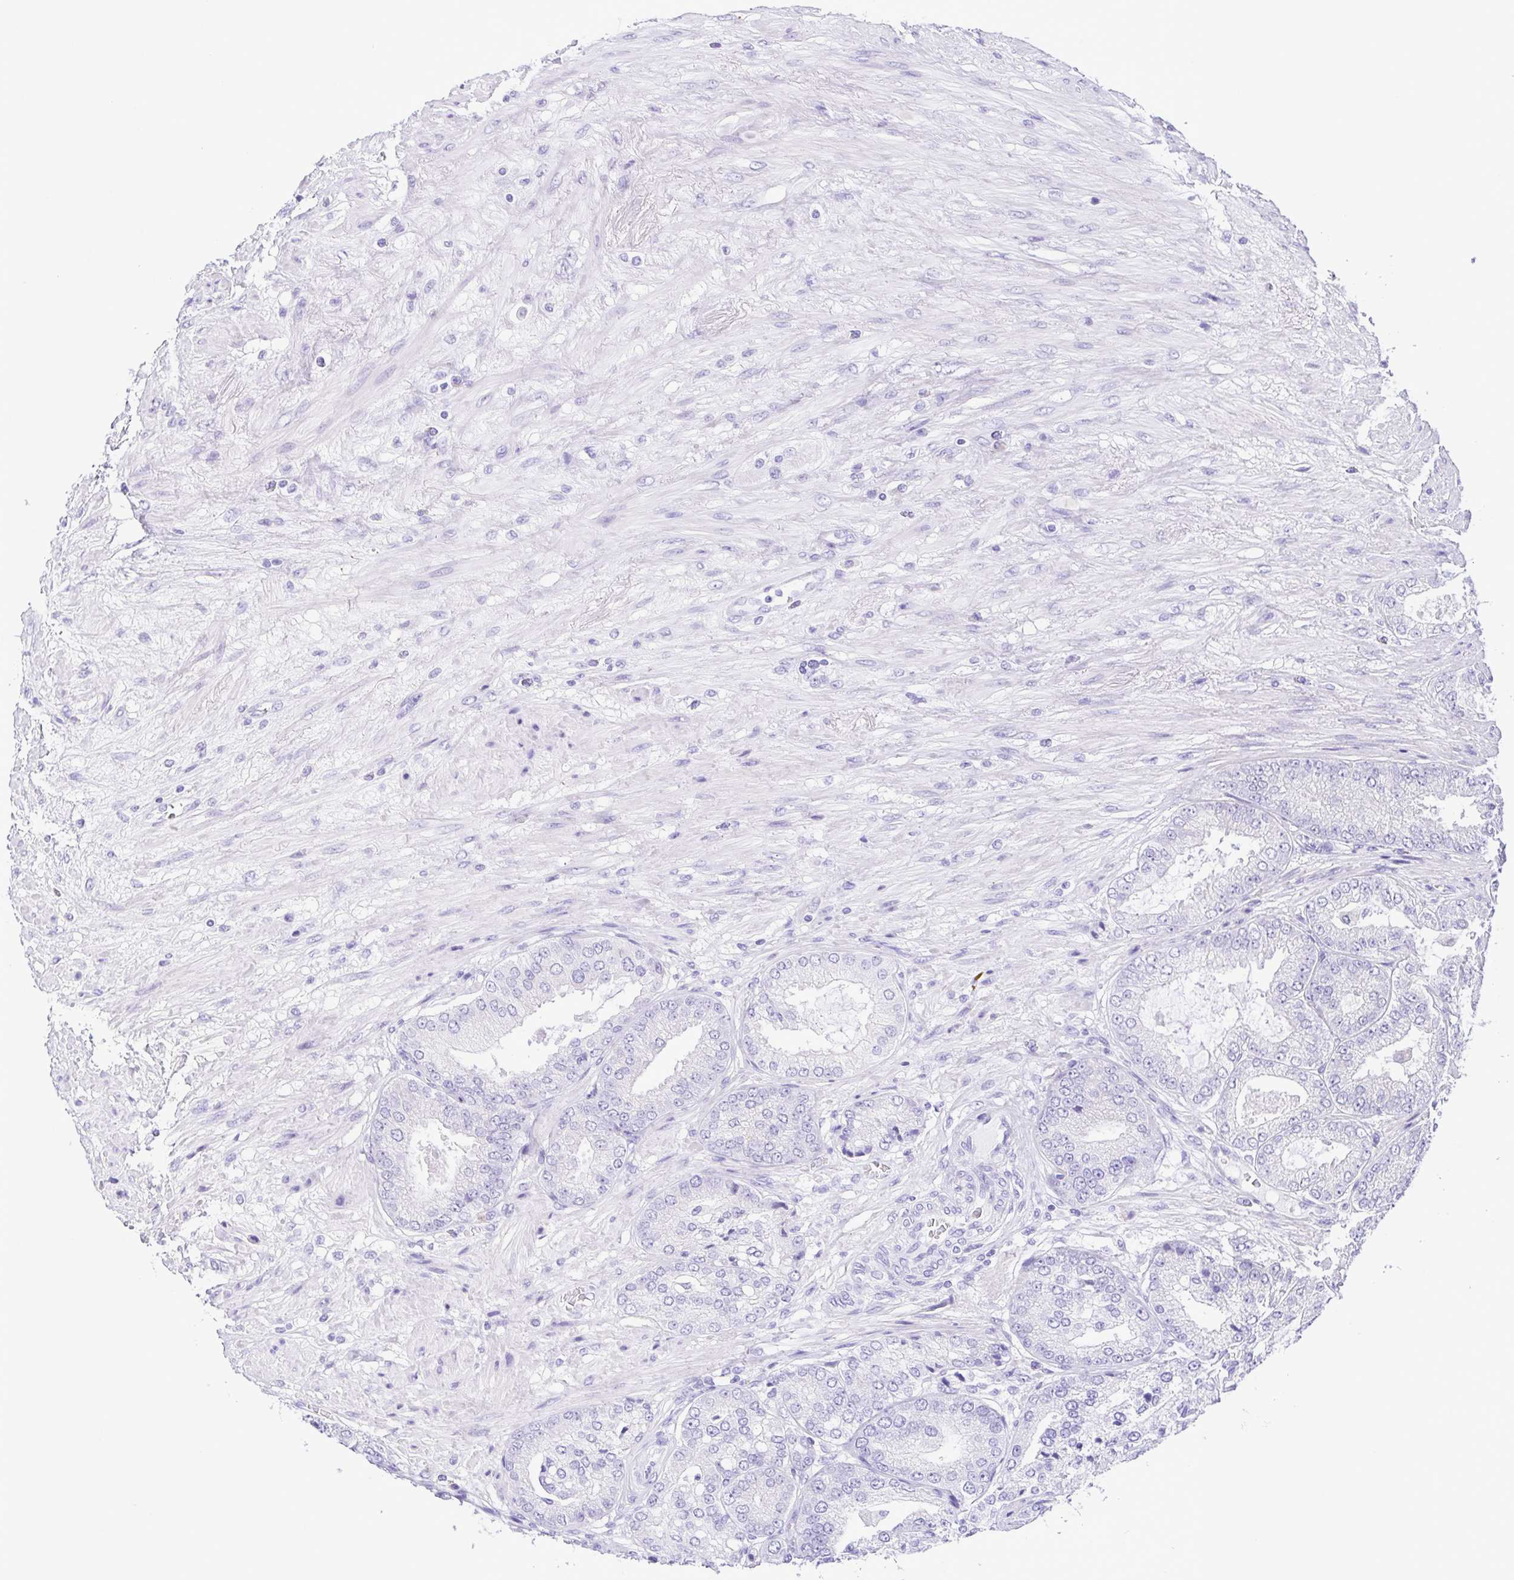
{"staining": {"intensity": "negative", "quantity": "none", "location": "none"}, "tissue": "prostate cancer", "cell_type": "Tumor cells", "image_type": "cancer", "snomed": [{"axis": "morphology", "description": "Adenocarcinoma, High grade"}, {"axis": "topography", "description": "Prostate"}], "caption": "DAB (3,3'-diaminobenzidine) immunohistochemical staining of human prostate cancer (adenocarcinoma (high-grade)) demonstrates no significant expression in tumor cells. (DAB (3,3'-diaminobenzidine) immunohistochemistry visualized using brightfield microscopy, high magnification).", "gene": "PAK3", "patient": {"sex": "male", "age": 71}}